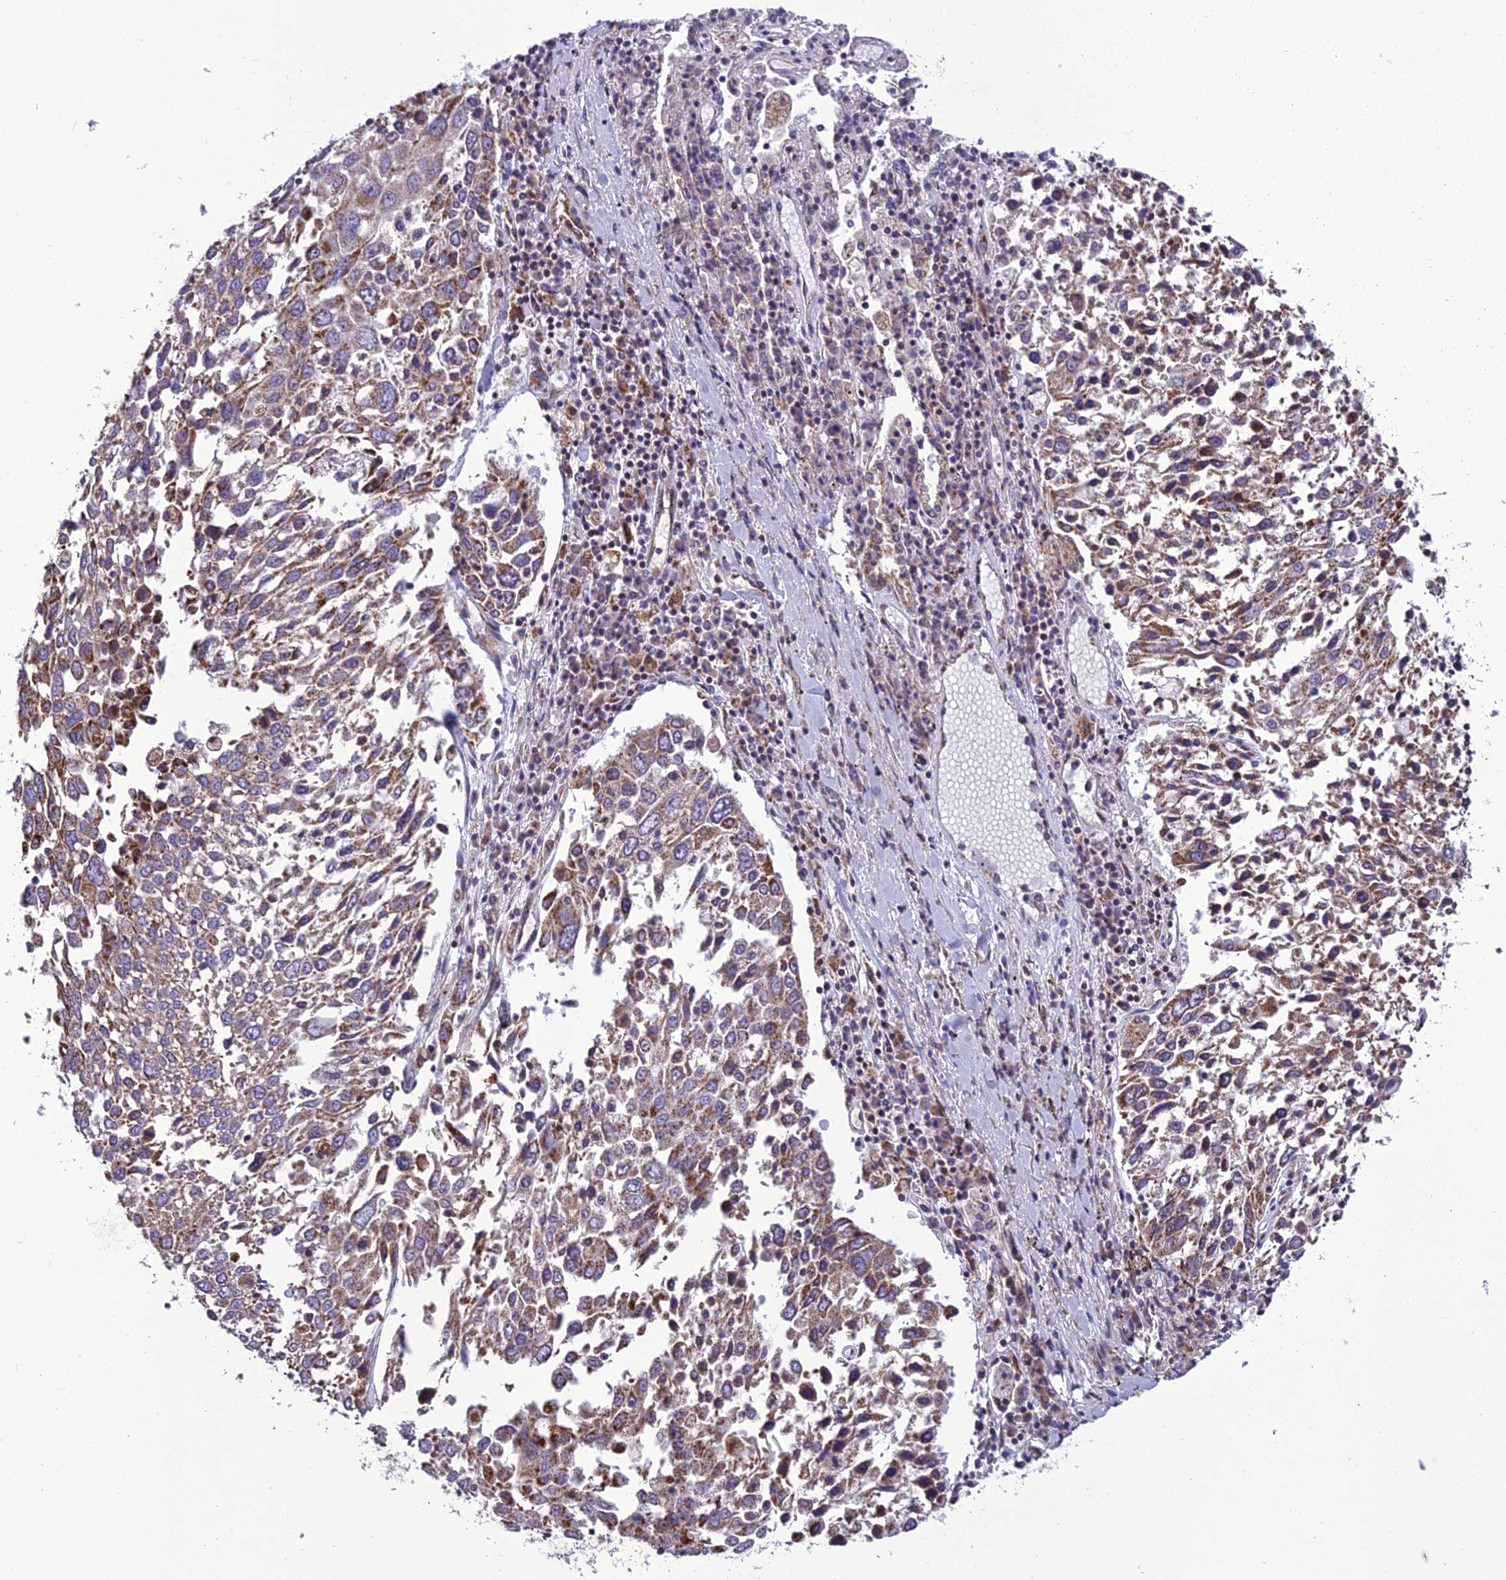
{"staining": {"intensity": "moderate", "quantity": ">75%", "location": "cytoplasmic/membranous"}, "tissue": "lung cancer", "cell_type": "Tumor cells", "image_type": "cancer", "snomed": [{"axis": "morphology", "description": "Squamous cell carcinoma, NOS"}, {"axis": "topography", "description": "Lung"}], "caption": "Lung squamous cell carcinoma stained with a protein marker exhibits moderate staining in tumor cells.", "gene": "GIMAP1", "patient": {"sex": "male", "age": 65}}